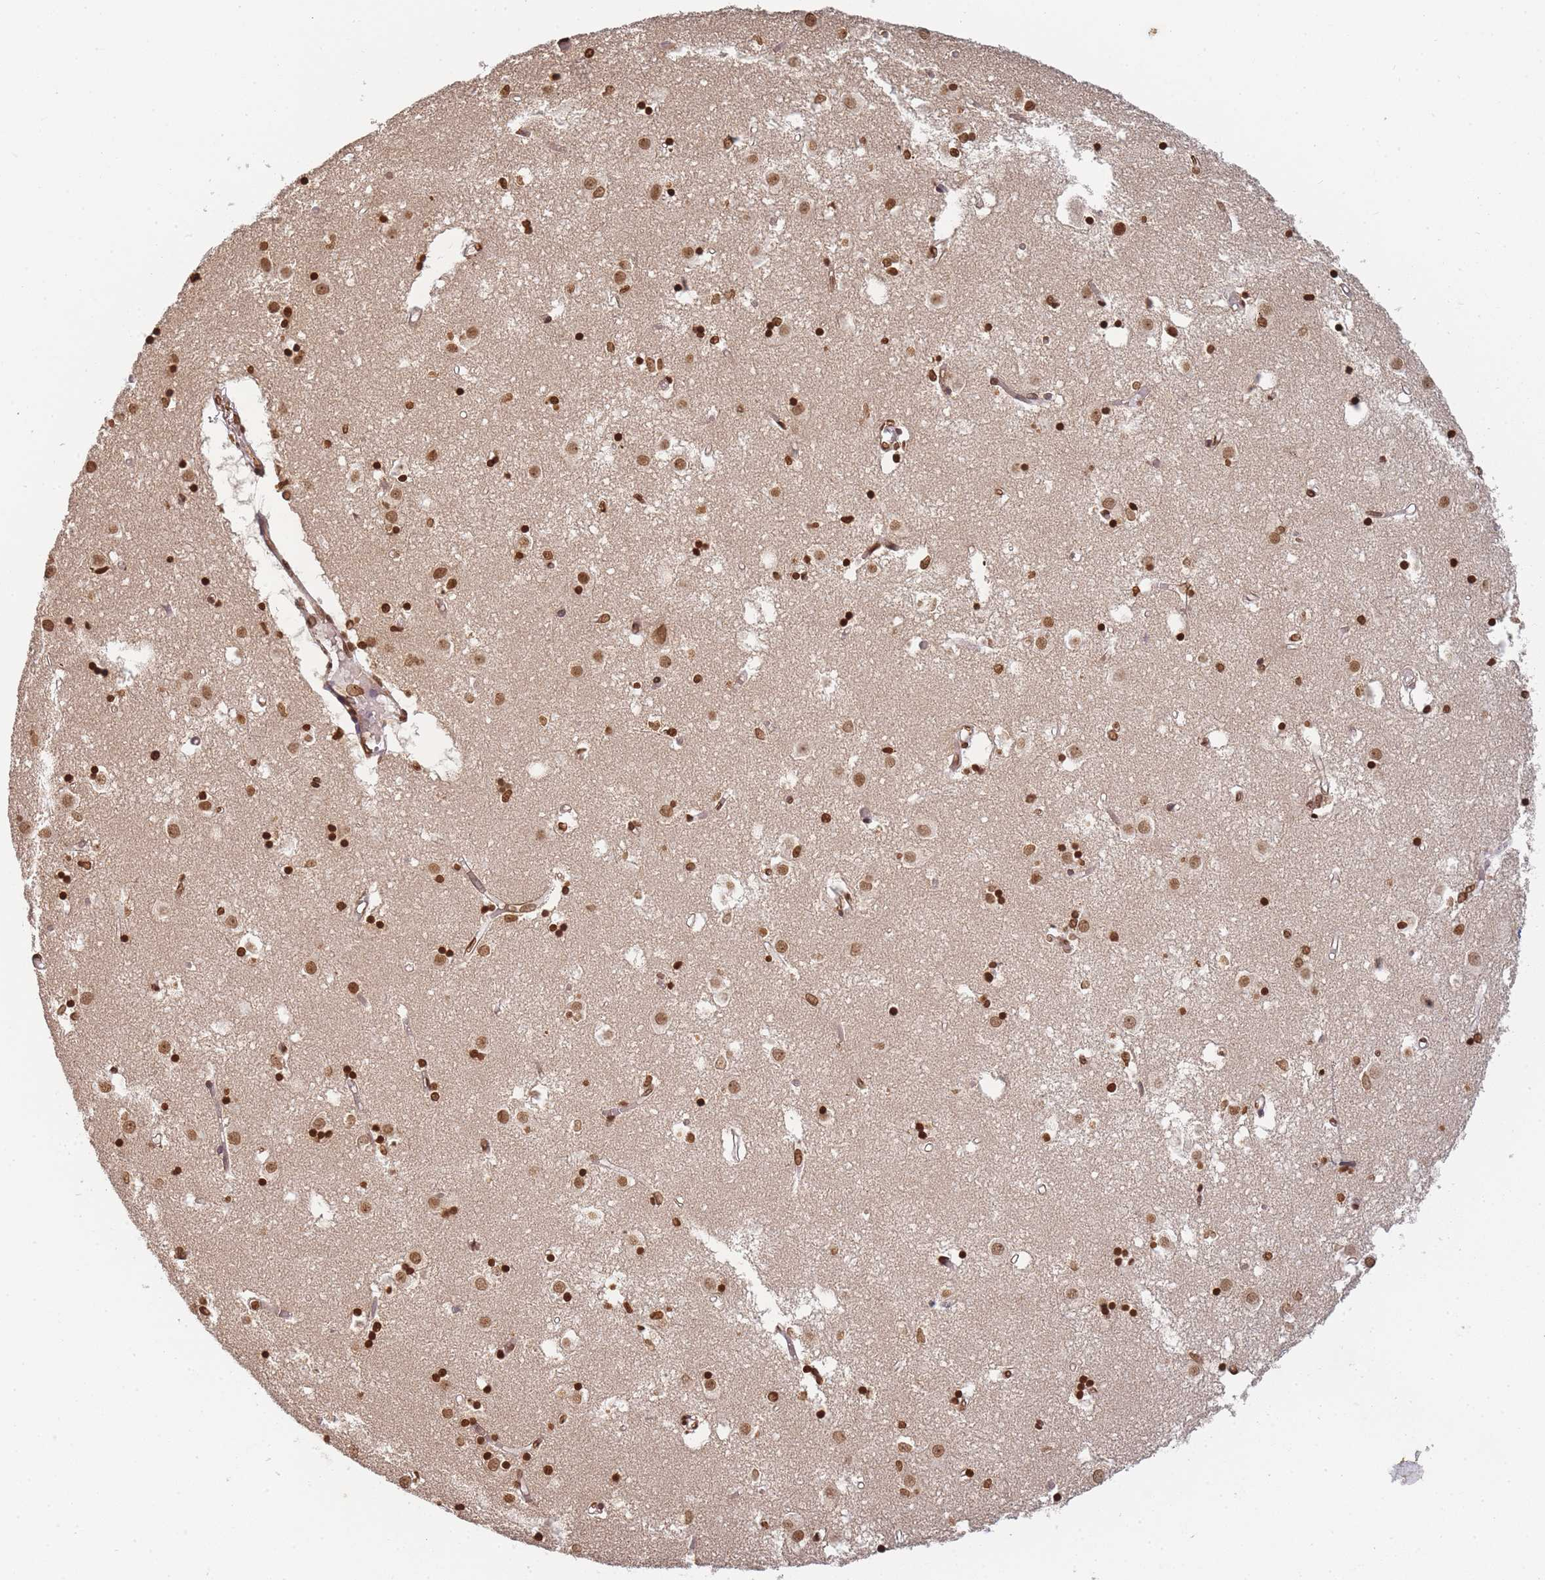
{"staining": {"intensity": "strong", "quantity": ">75%", "location": "nuclear"}, "tissue": "caudate", "cell_type": "Glial cells", "image_type": "normal", "snomed": [{"axis": "morphology", "description": "Normal tissue, NOS"}, {"axis": "topography", "description": "Lateral ventricle wall"}], "caption": "Benign caudate was stained to show a protein in brown. There is high levels of strong nuclear positivity in approximately >75% of glial cells.", "gene": "WWTR1", "patient": {"sex": "male", "age": 70}}